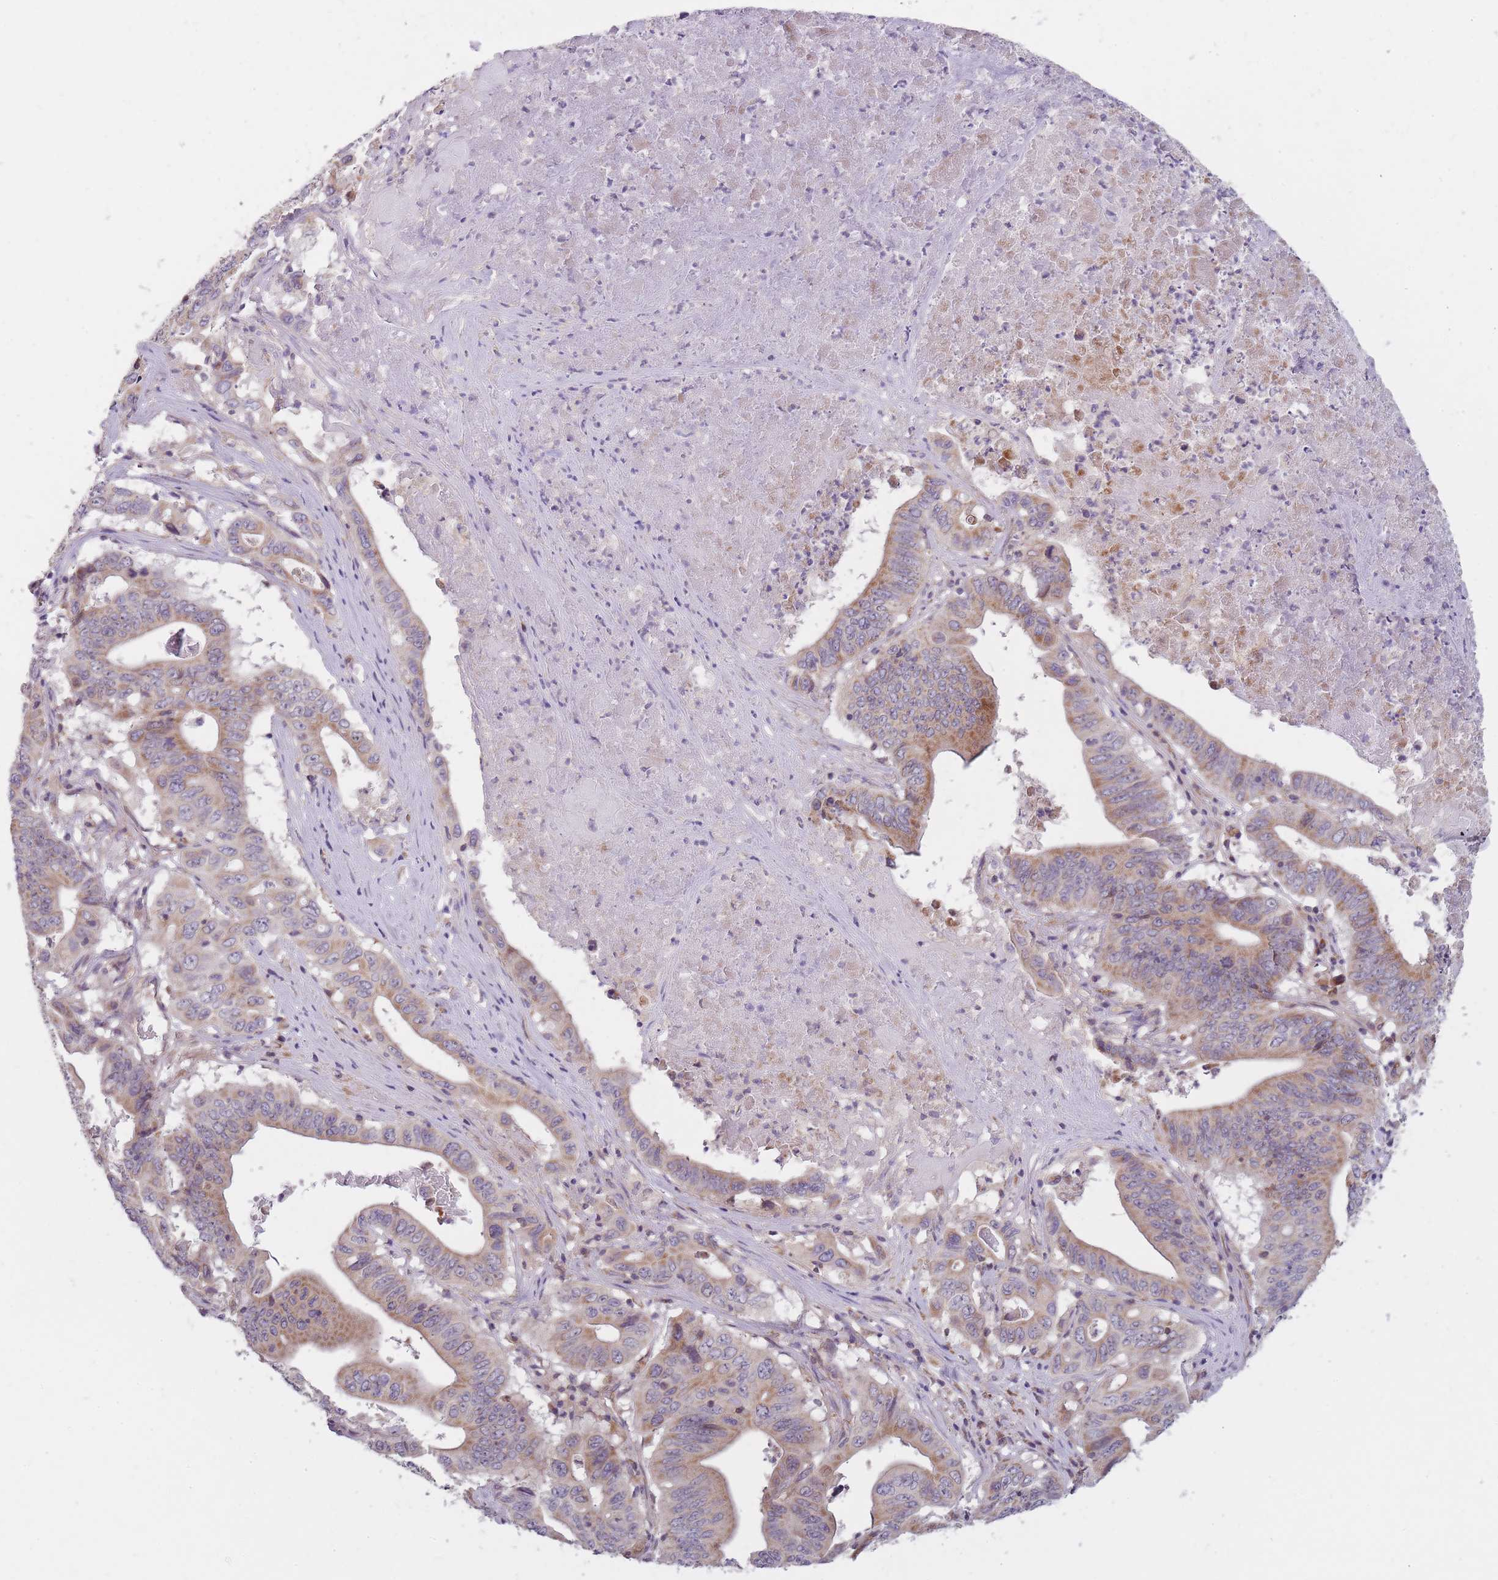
{"staining": {"intensity": "moderate", "quantity": ">75%", "location": "cytoplasmic/membranous"}, "tissue": "lung cancer", "cell_type": "Tumor cells", "image_type": "cancer", "snomed": [{"axis": "morphology", "description": "Adenocarcinoma, NOS"}, {"axis": "topography", "description": "Lung"}], "caption": "Immunohistochemical staining of lung adenocarcinoma exhibits moderate cytoplasmic/membranous protein expression in about >75% of tumor cells. Using DAB (3,3'-diaminobenzidine) (brown) and hematoxylin (blue) stains, captured at high magnification using brightfield microscopy.", "gene": "NDUFA9", "patient": {"sex": "female", "age": 60}}